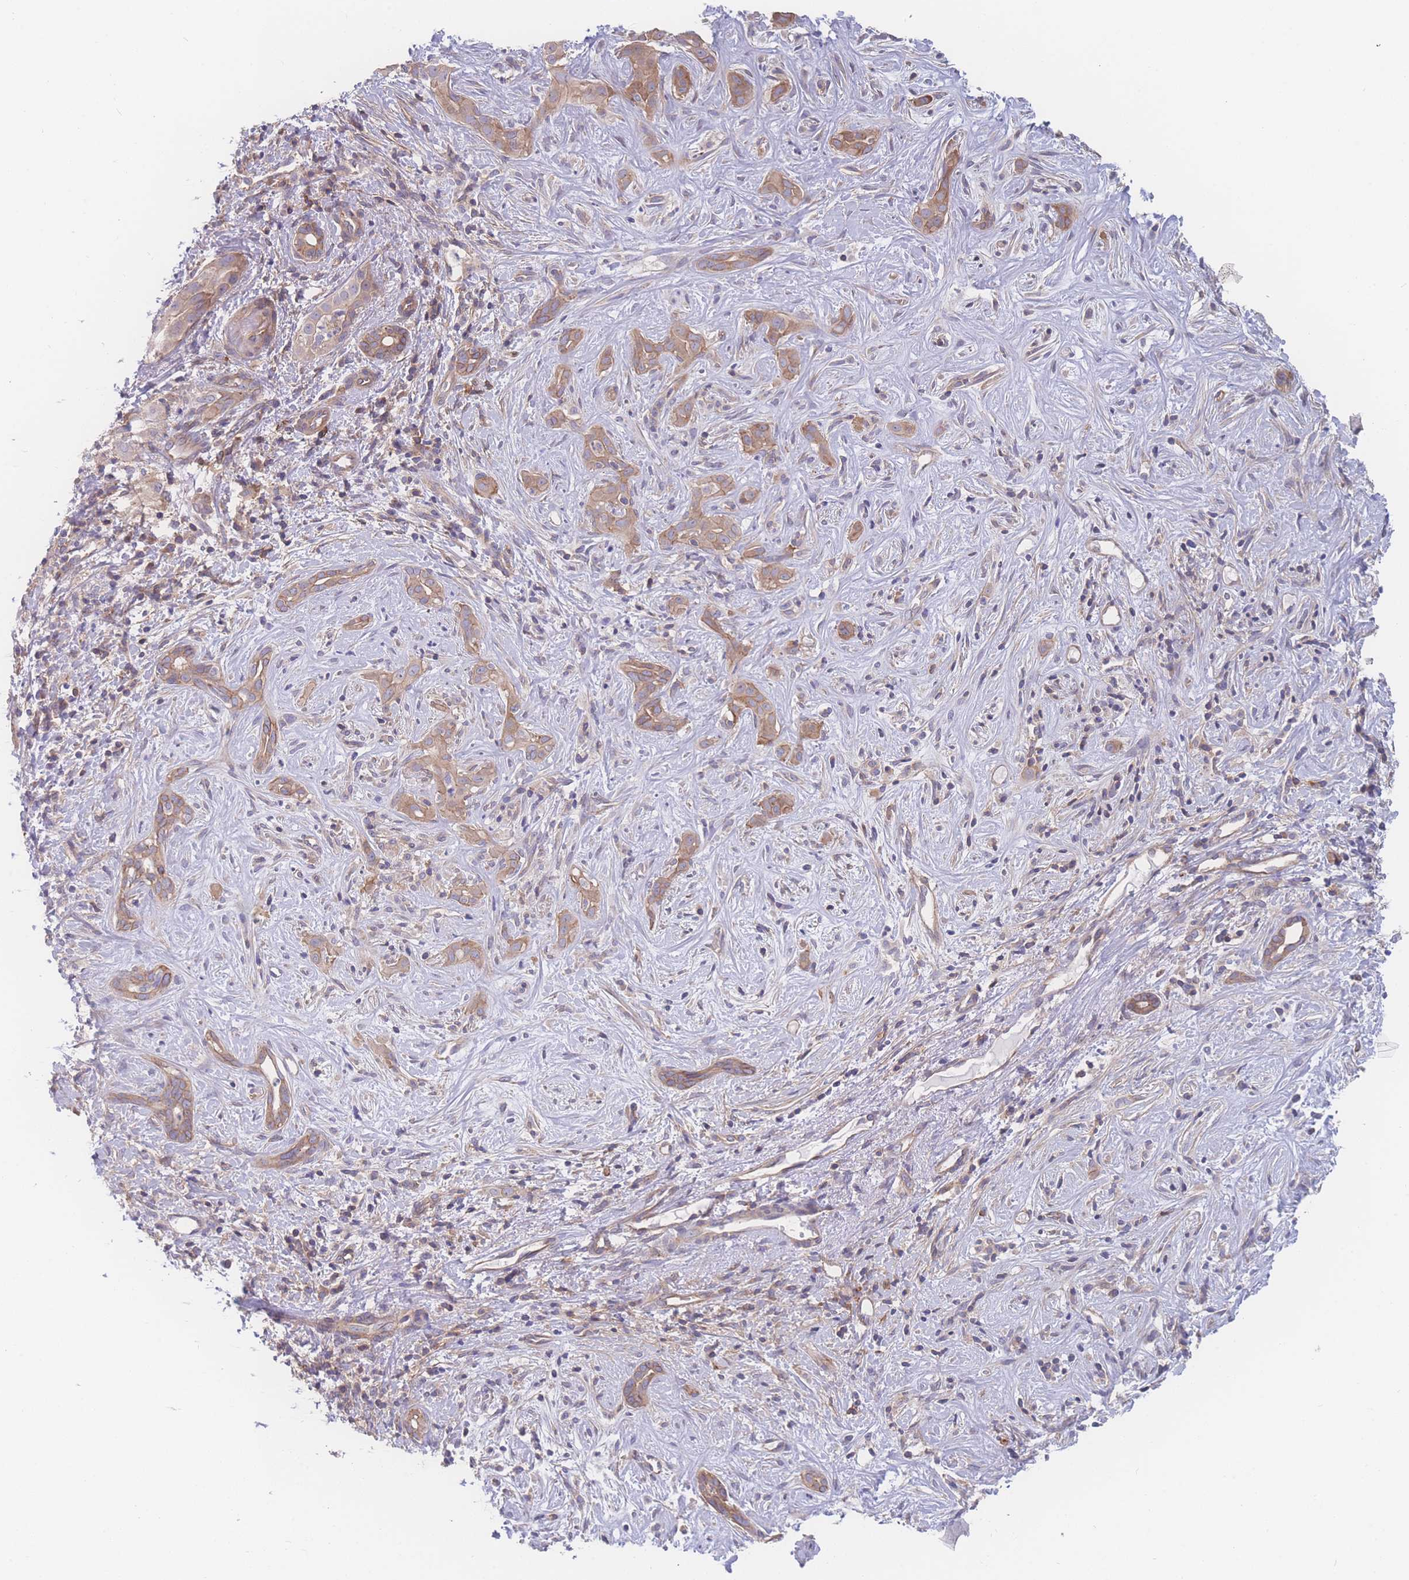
{"staining": {"intensity": "moderate", "quantity": "25%-75%", "location": "cytoplasmic/membranous"}, "tissue": "liver cancer", "cell_type": "Tumor cells", "image_type": "cancer", "snomed": [{"axis": "morphology", "description": "Cholangiocarcinoma"}, {"axis": "topography", "description": "Liver"}], "caption": "Liver cholangiocarcinoma stained with a brown dye demonstrates moderate cytoplasmic/membranous positive positivity in approximately 25%-75% of tumor cells.", "gene": "CFAP97", "patient": {"sex": "male", "age": 67}}